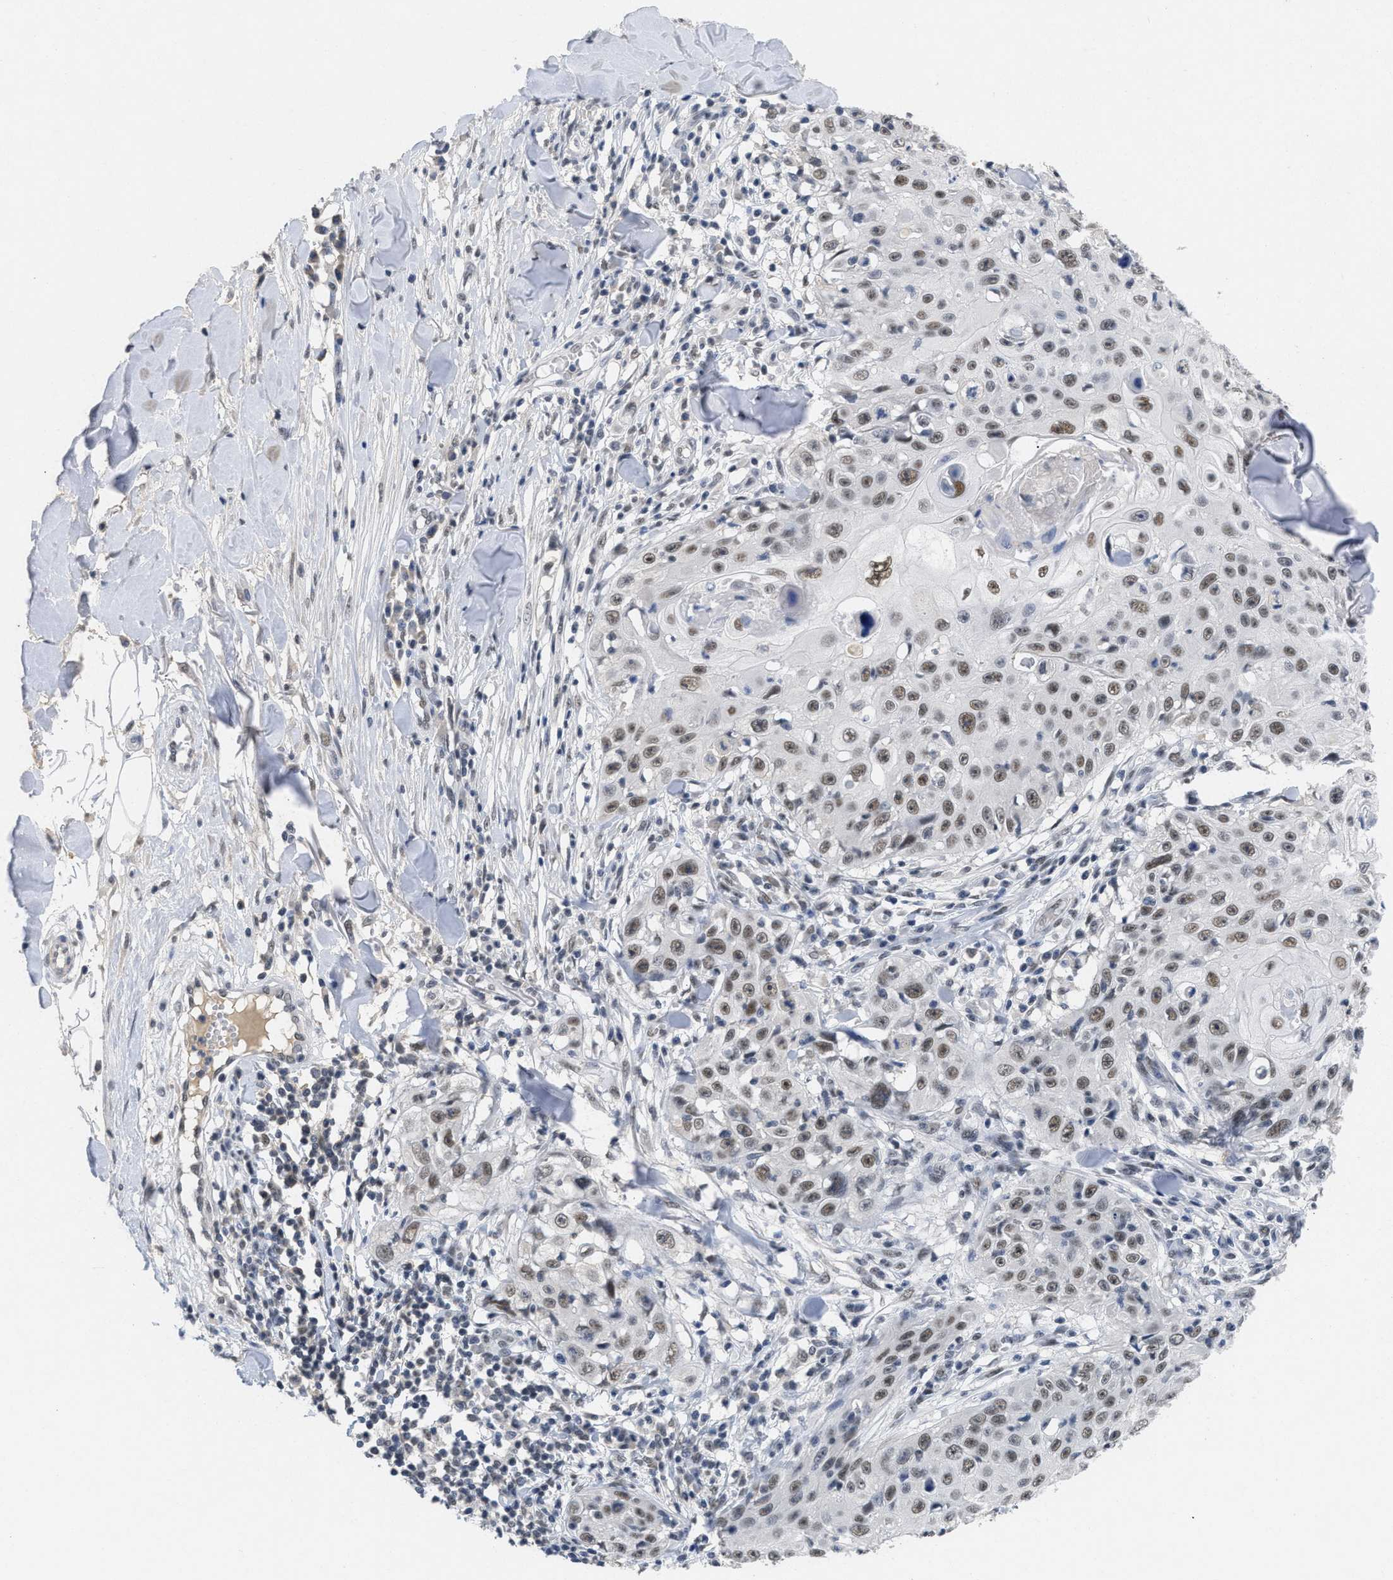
{"staining": {"intensity": "moderate", "quantity": ">75%", "location": "nuclear"}, "tissue": "skin cancer", "cell_type": "Tumor cells", "image_type": "cancer", "snomed": [{"axis": "morphology", "description": "Squamous cell carcinoma, NOS"}, {"axis": "topography", "description": "Skin"}], "caption": "Tumor cells display medium levels of moderate nuclear expression in about >75% of cells in skin cancer.", "gene": "GGNBP2", "patient": {"sex": "male", "age": 86}}